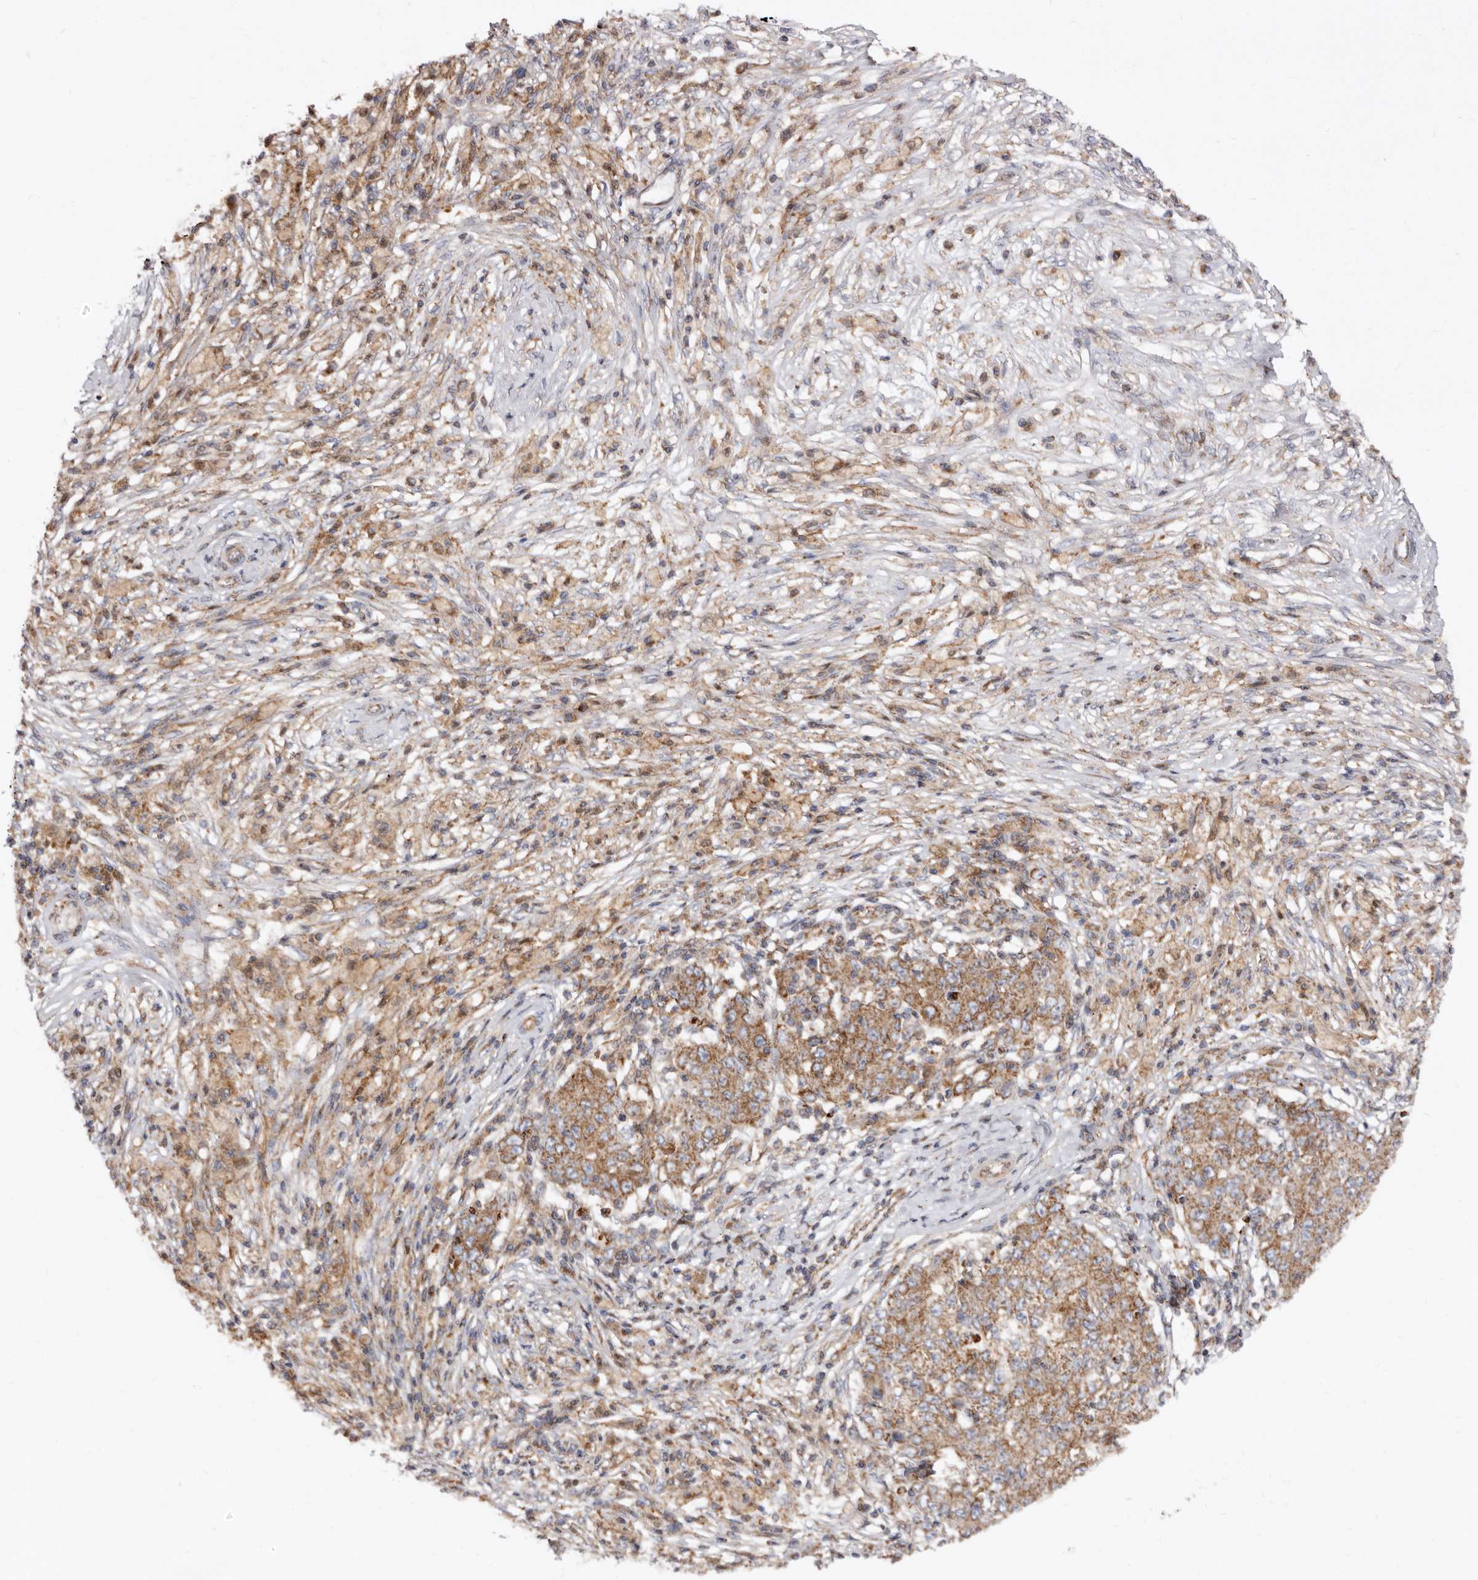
{"staining": {"intensity": "moderate", "quantity": ">75%", "location": "cytoplasmic/membranous"}, "tissue": "ovarian cancer", "cell_type": "Tumor cells", "image_type": "cancer", "snomed": [{"axis": "morphology", "description": "Carcinoma, endometroid"}, {"axis": "topography", "description": "Ovary"}], "caption": "Ovarian endometroid carcinoma stained with immunohistochemistry (IHC) exhibits moderate cytoplasmic/membranous staining in about >75% of tumor cells. (DAB = brown stain, brightfield microscopy at high magnification).", "gene": "COQ8B", "patient": {"sex": "female", "age": 42}}